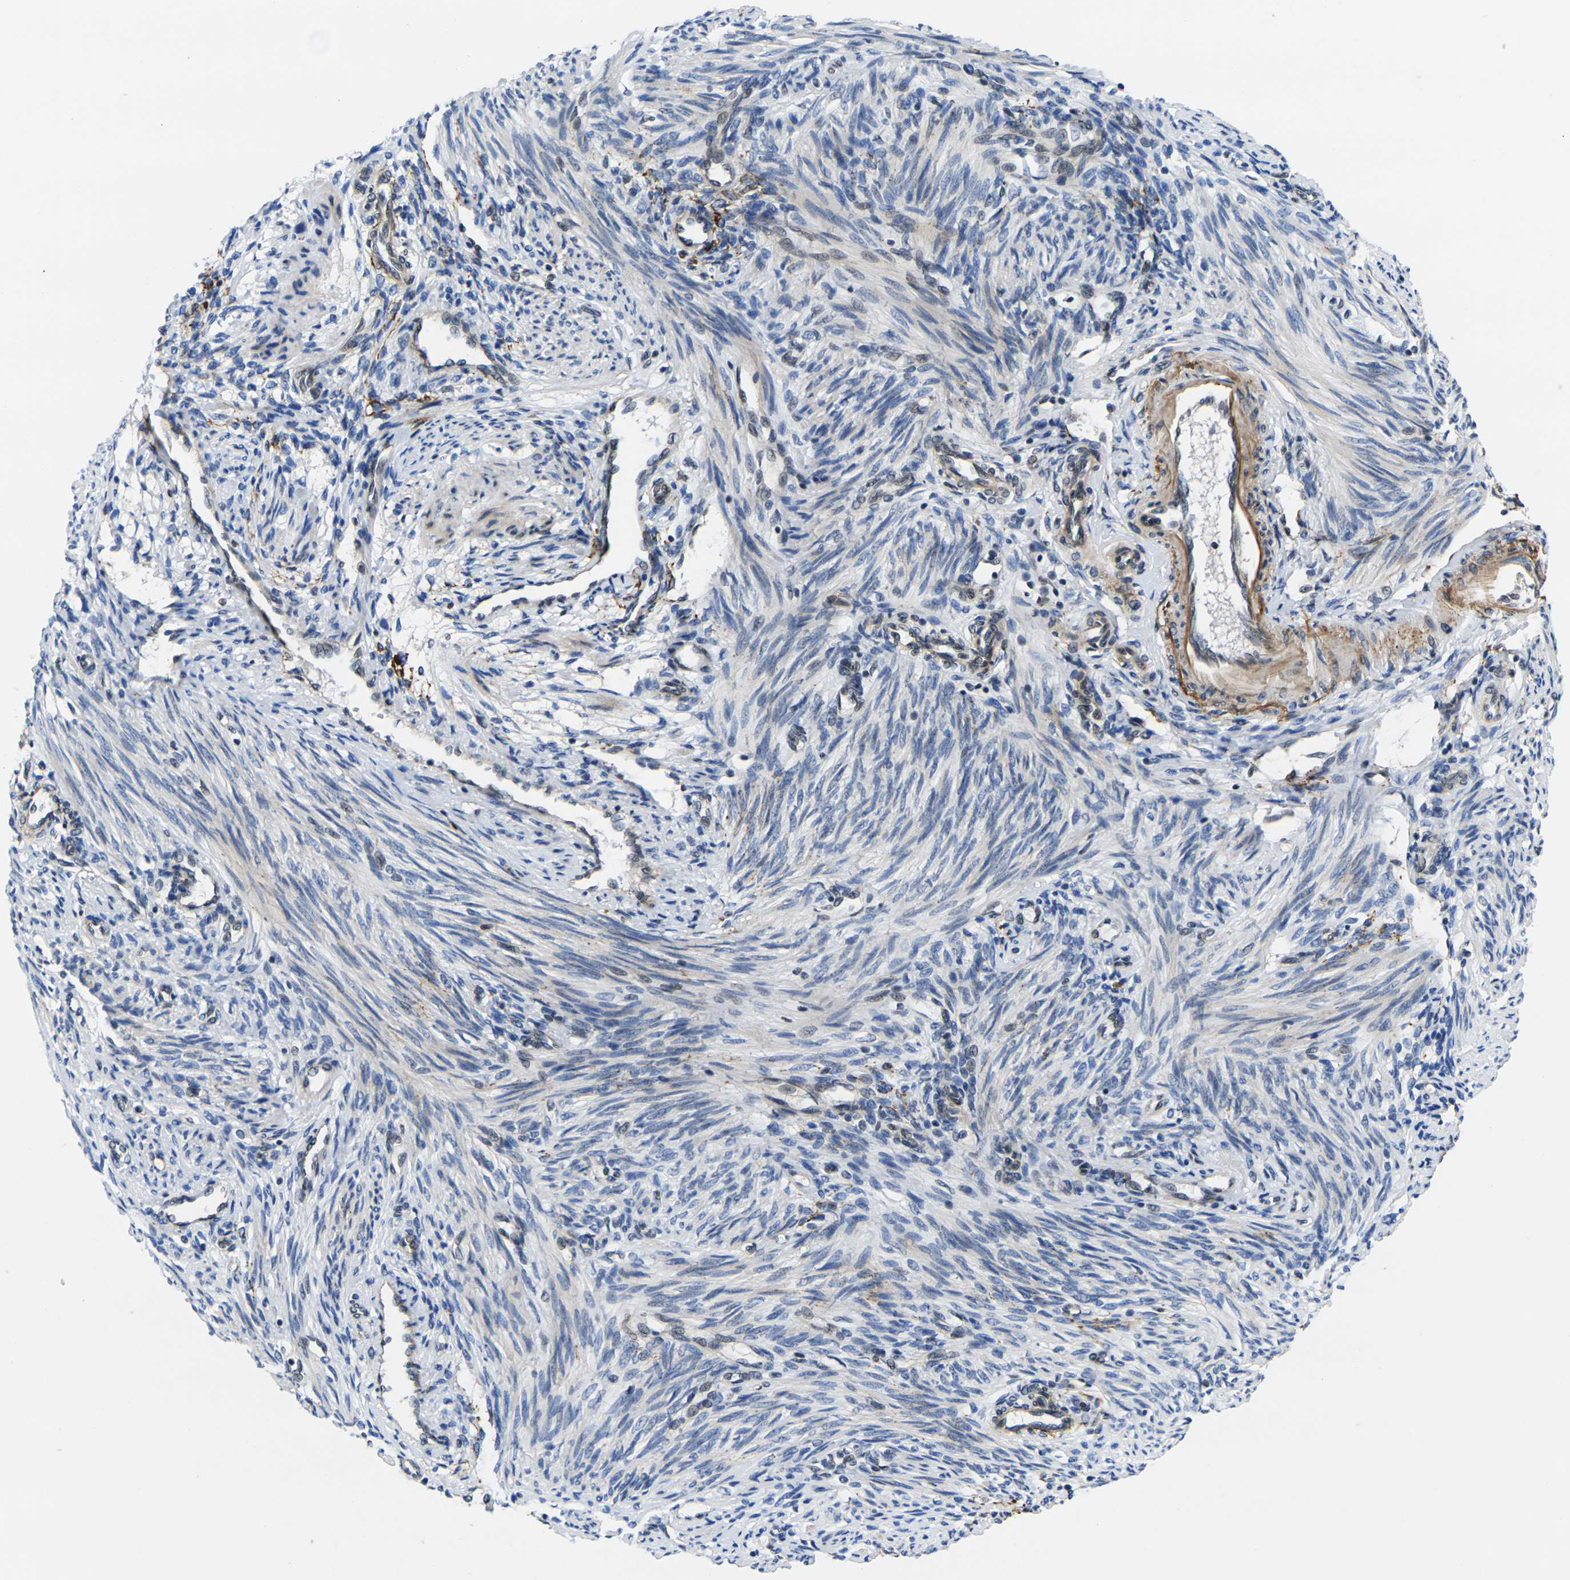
{"staining": {"intensity": "moderate", "quantity": "25%-75%", "location": "nuclear"}, "tissue": "endometrium", "cell_type": "Cells in endometrial stroma", "image_type": "normal", "snomed": [{"axis": "morphology", "description": "Normal tissue, NOS"}, {"axis": "topography", "description": "Endometrium"}], "caption": "IHC (DAB) staining of benign human endometrium displays moderate nuclear protein positivity in about 25%-75% of cells in endometrial stroma.", "gene": "RBM7", "patient": {"sex": "female", "age": 42}}